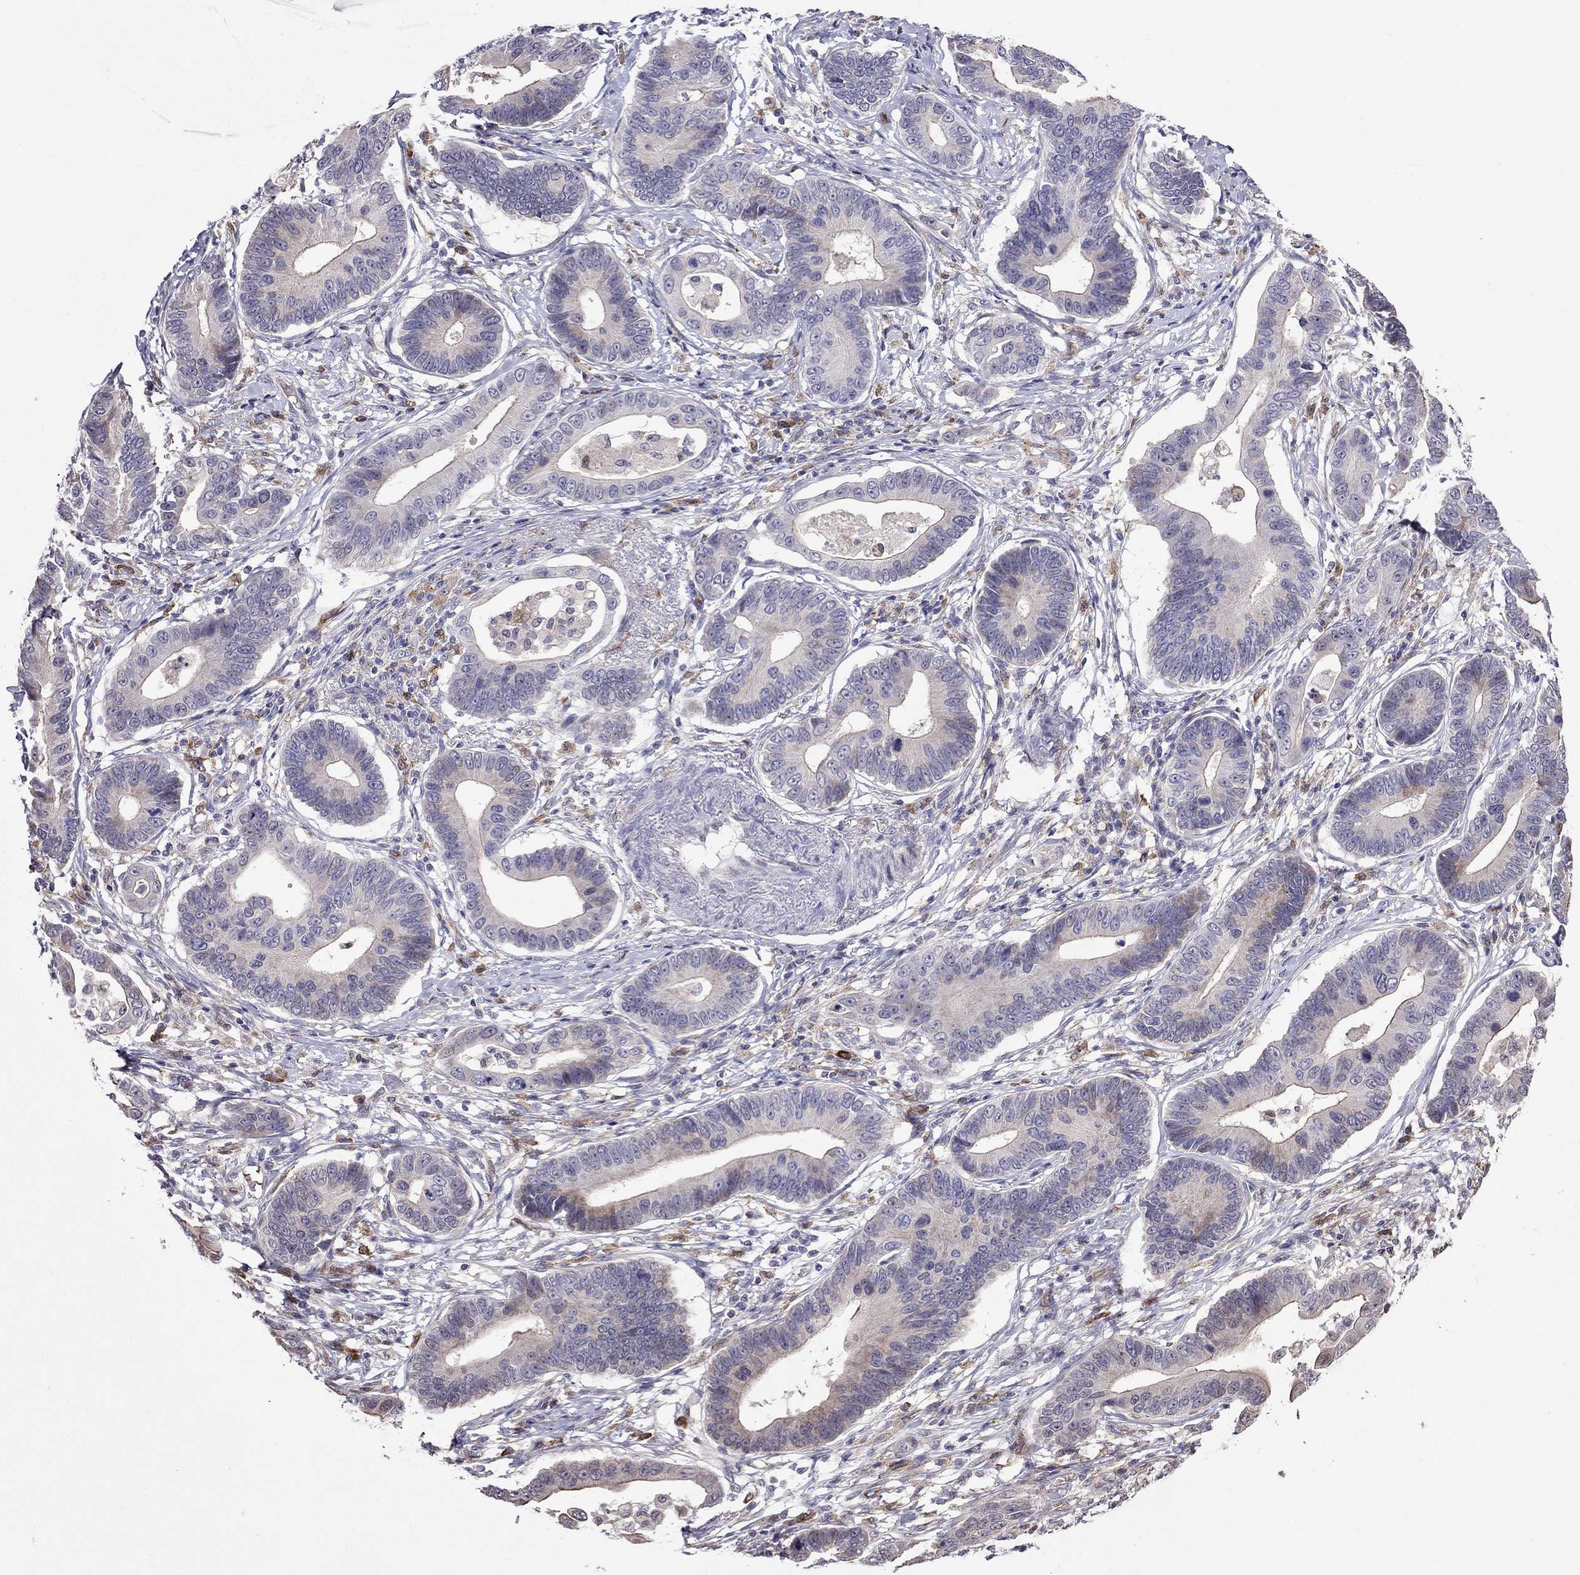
{"staining": {"intensity": "weak", "quantity": "25%-75%", "location": "cytoplasmic/membranous"}, "tissue": "stomach cancer", "cell_type": "Tumor cells", "image_type": "cancer", "snomed": [{"axis": "morphology", "description": "Adenocarcinoma, NOS"}, {"axis": "topography", "description": "Stomach"}], "caption": "Brown immunohistochemical staining in stomach adenocarcinoma shows weak cytoplasmic/membranous expression in about 25%-75% of tumor cells.", "gene": "ADAM28", "patient": {"sex": "male", "age": 84}}